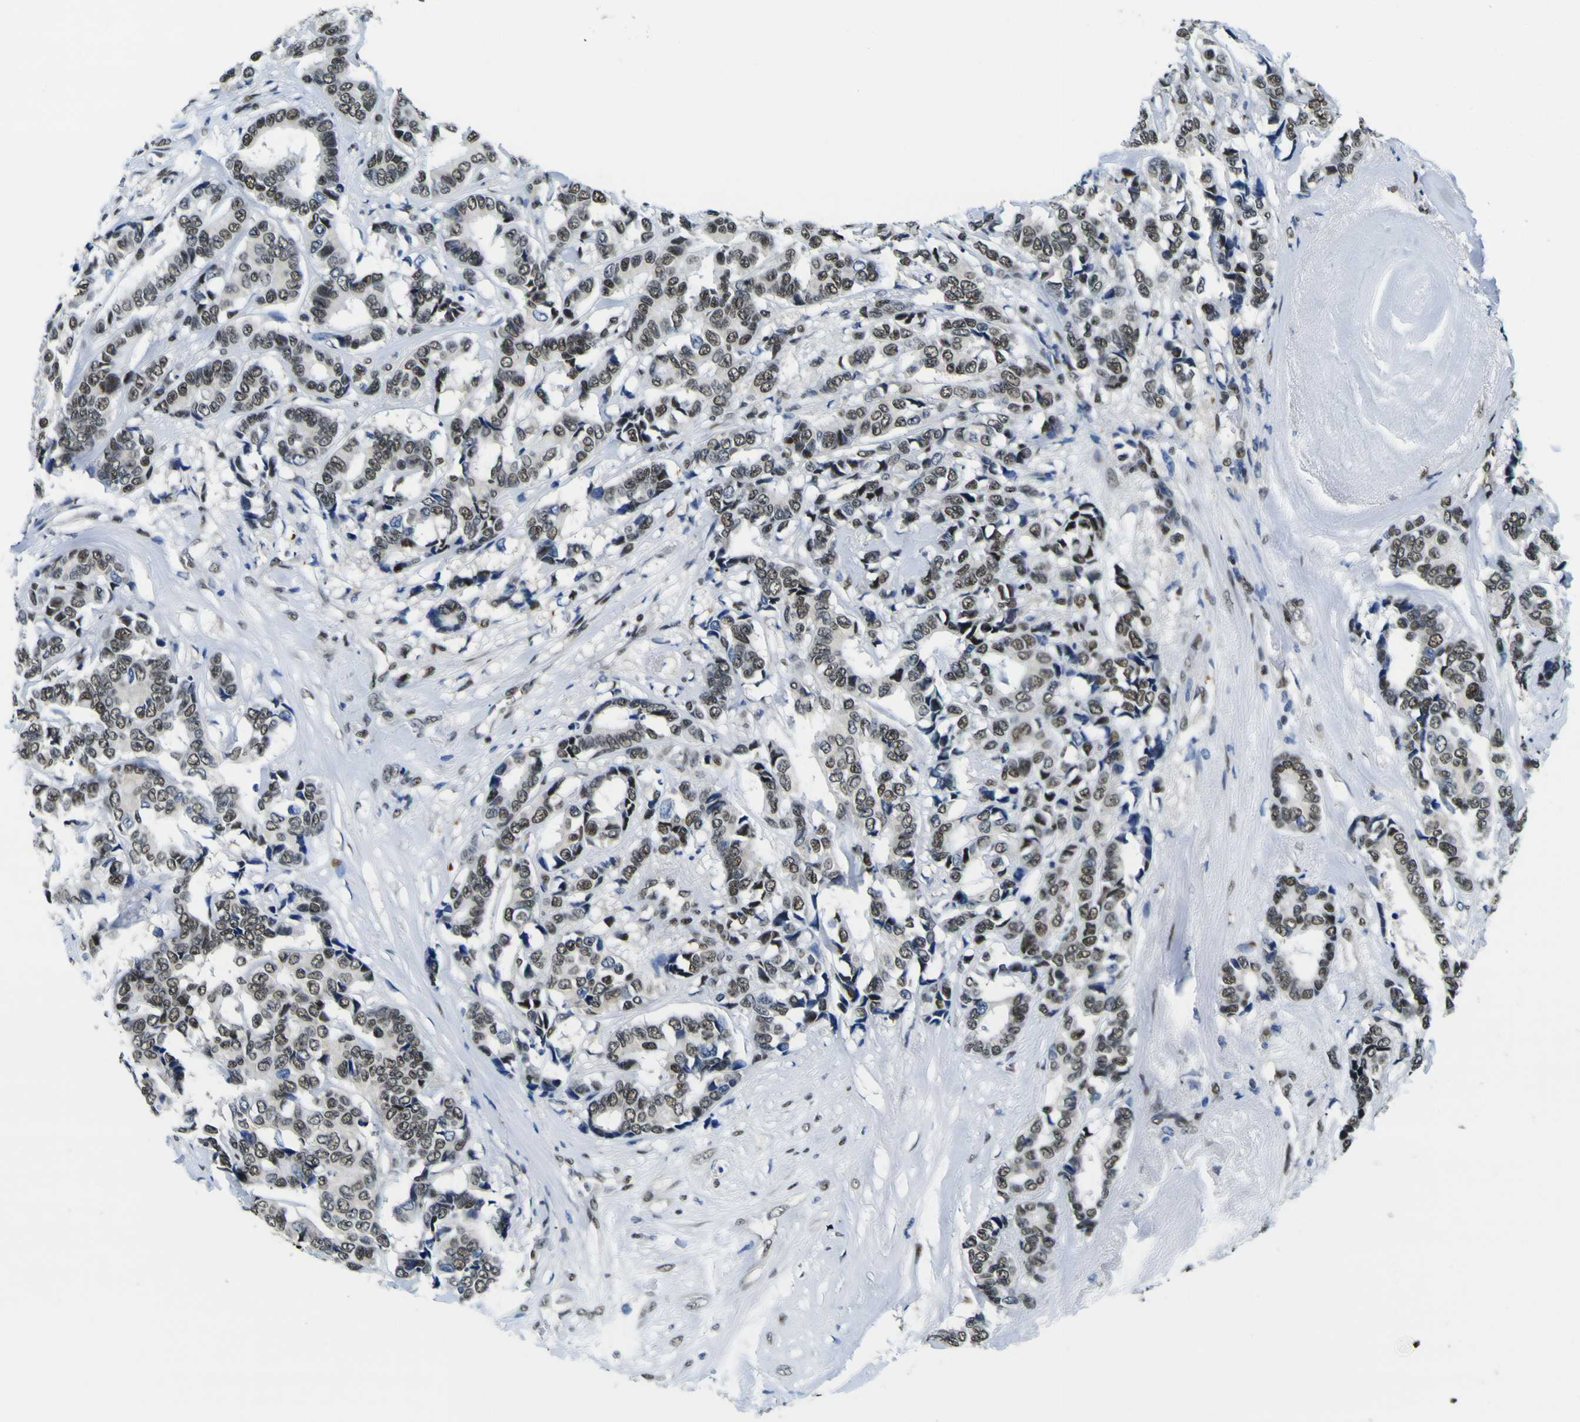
{"staining": {"intensity": "moderate", "quantity": ">75%", "location": "nuclear"}, "tissue": "breast cancer", "cell_type": "Tumor cells", "image_type": "cancer", "snomed": [{"axis": "morphology", "description": "Duct carcinoma"}, {"axis": "topography", "description": "Breast"}], "caption": "IHC (DAB (3,3'-diaminobenzidine)) staining of breast cancer reveals moderate nuclear protein staining in approximately >75% of tumor cells.", "gene": "SP1", "patient": {"sex": "female", "age": 87}}